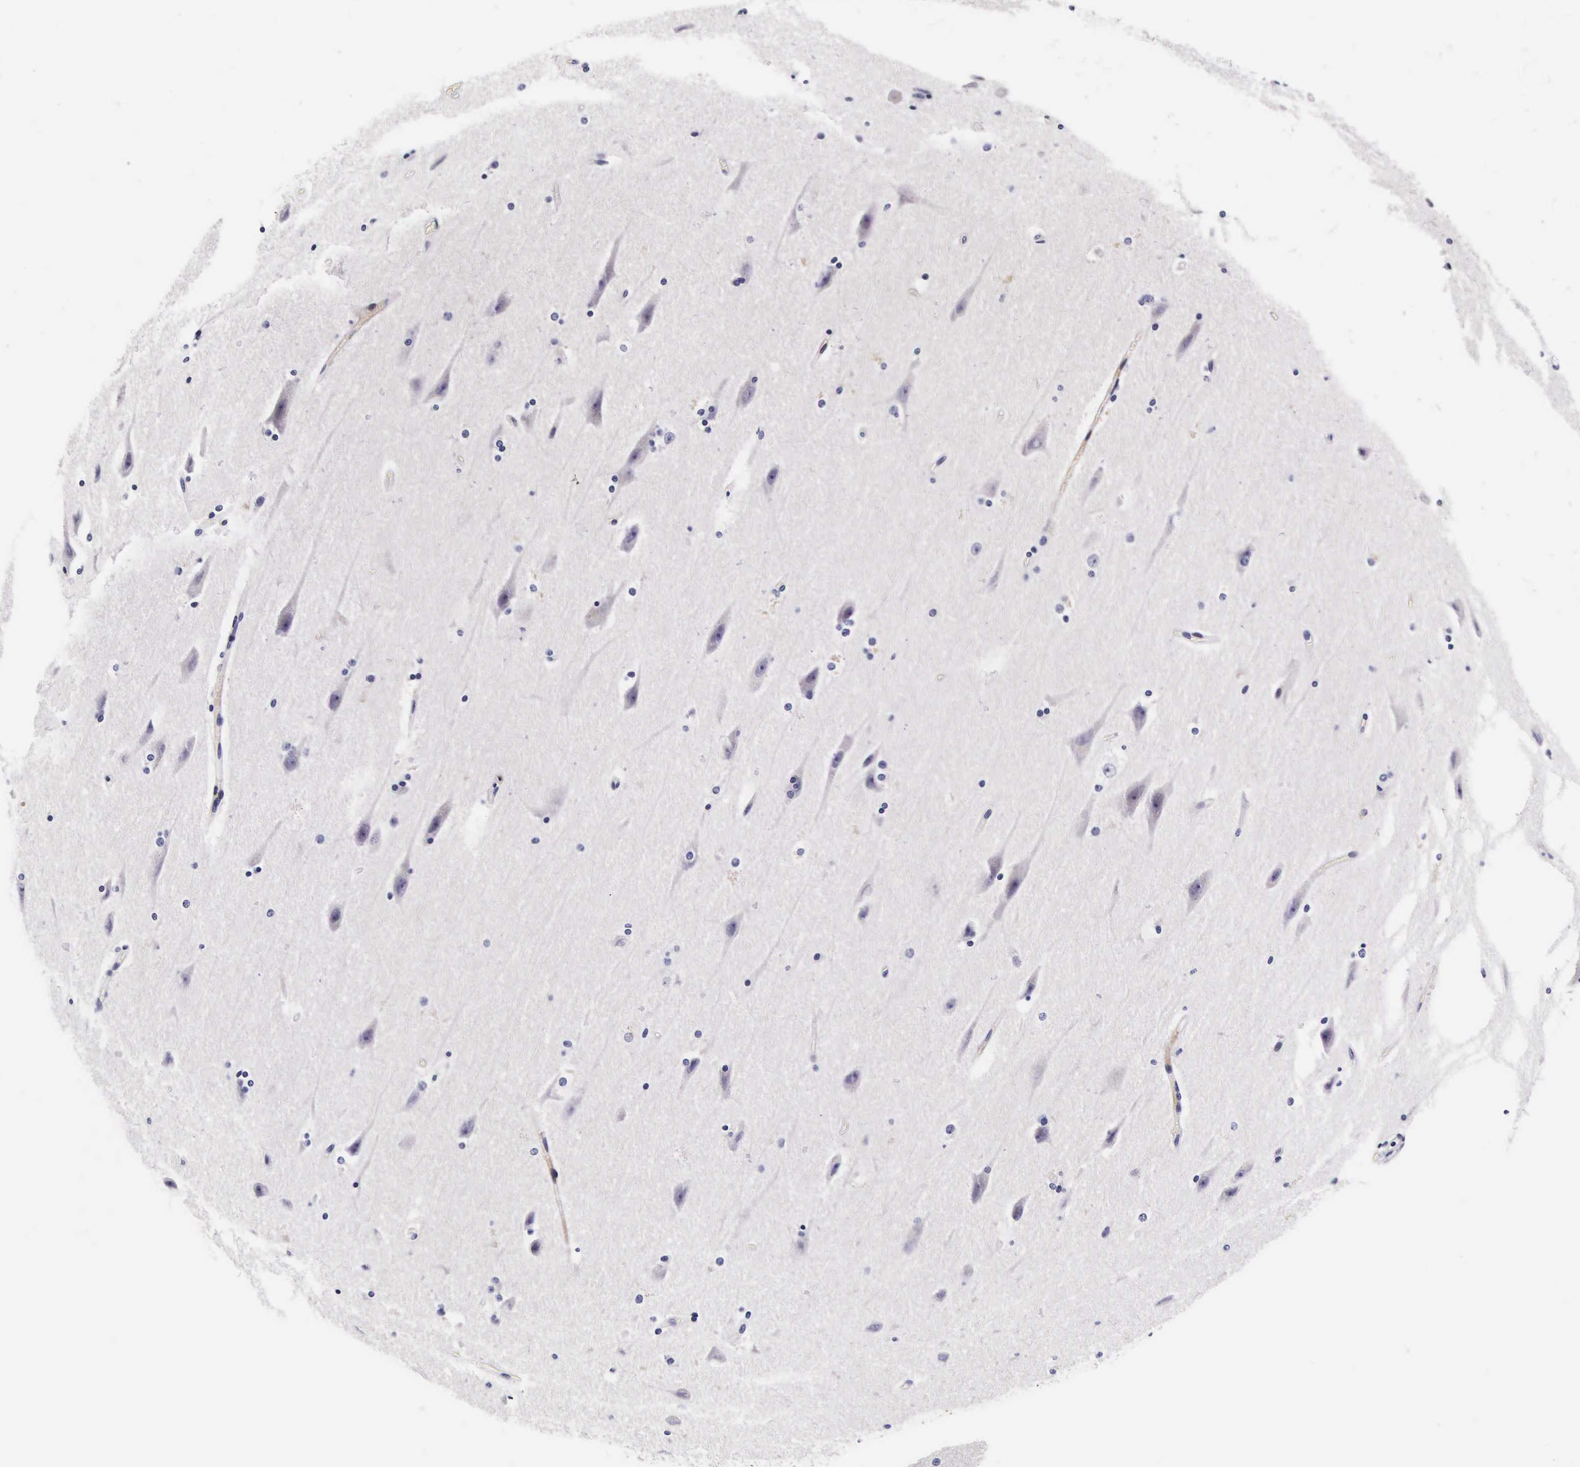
{"staining": {"intensity": "negative", "quantity": "none", "location": "none"}, "tissue": "cerebral cortex", "cell_type": "Endothelial cells", "image_type": "normal", "snomed": [{"axis": "morphology", "description": "Normal tissue, NOS"}, {"axis": "topography", "description": "Cerebral cortex"}, {"axis": "topography", "description": "Hippocampus"}], "caption": "Immunohistochemistry (IHC) histopathology image of normal cerebral cortex: cerebral cortex stained with DAB shows no significant protein positivity in endothelial cells.", "gene": "UPRT", "patient": {"sex": "female", "age": 19}}